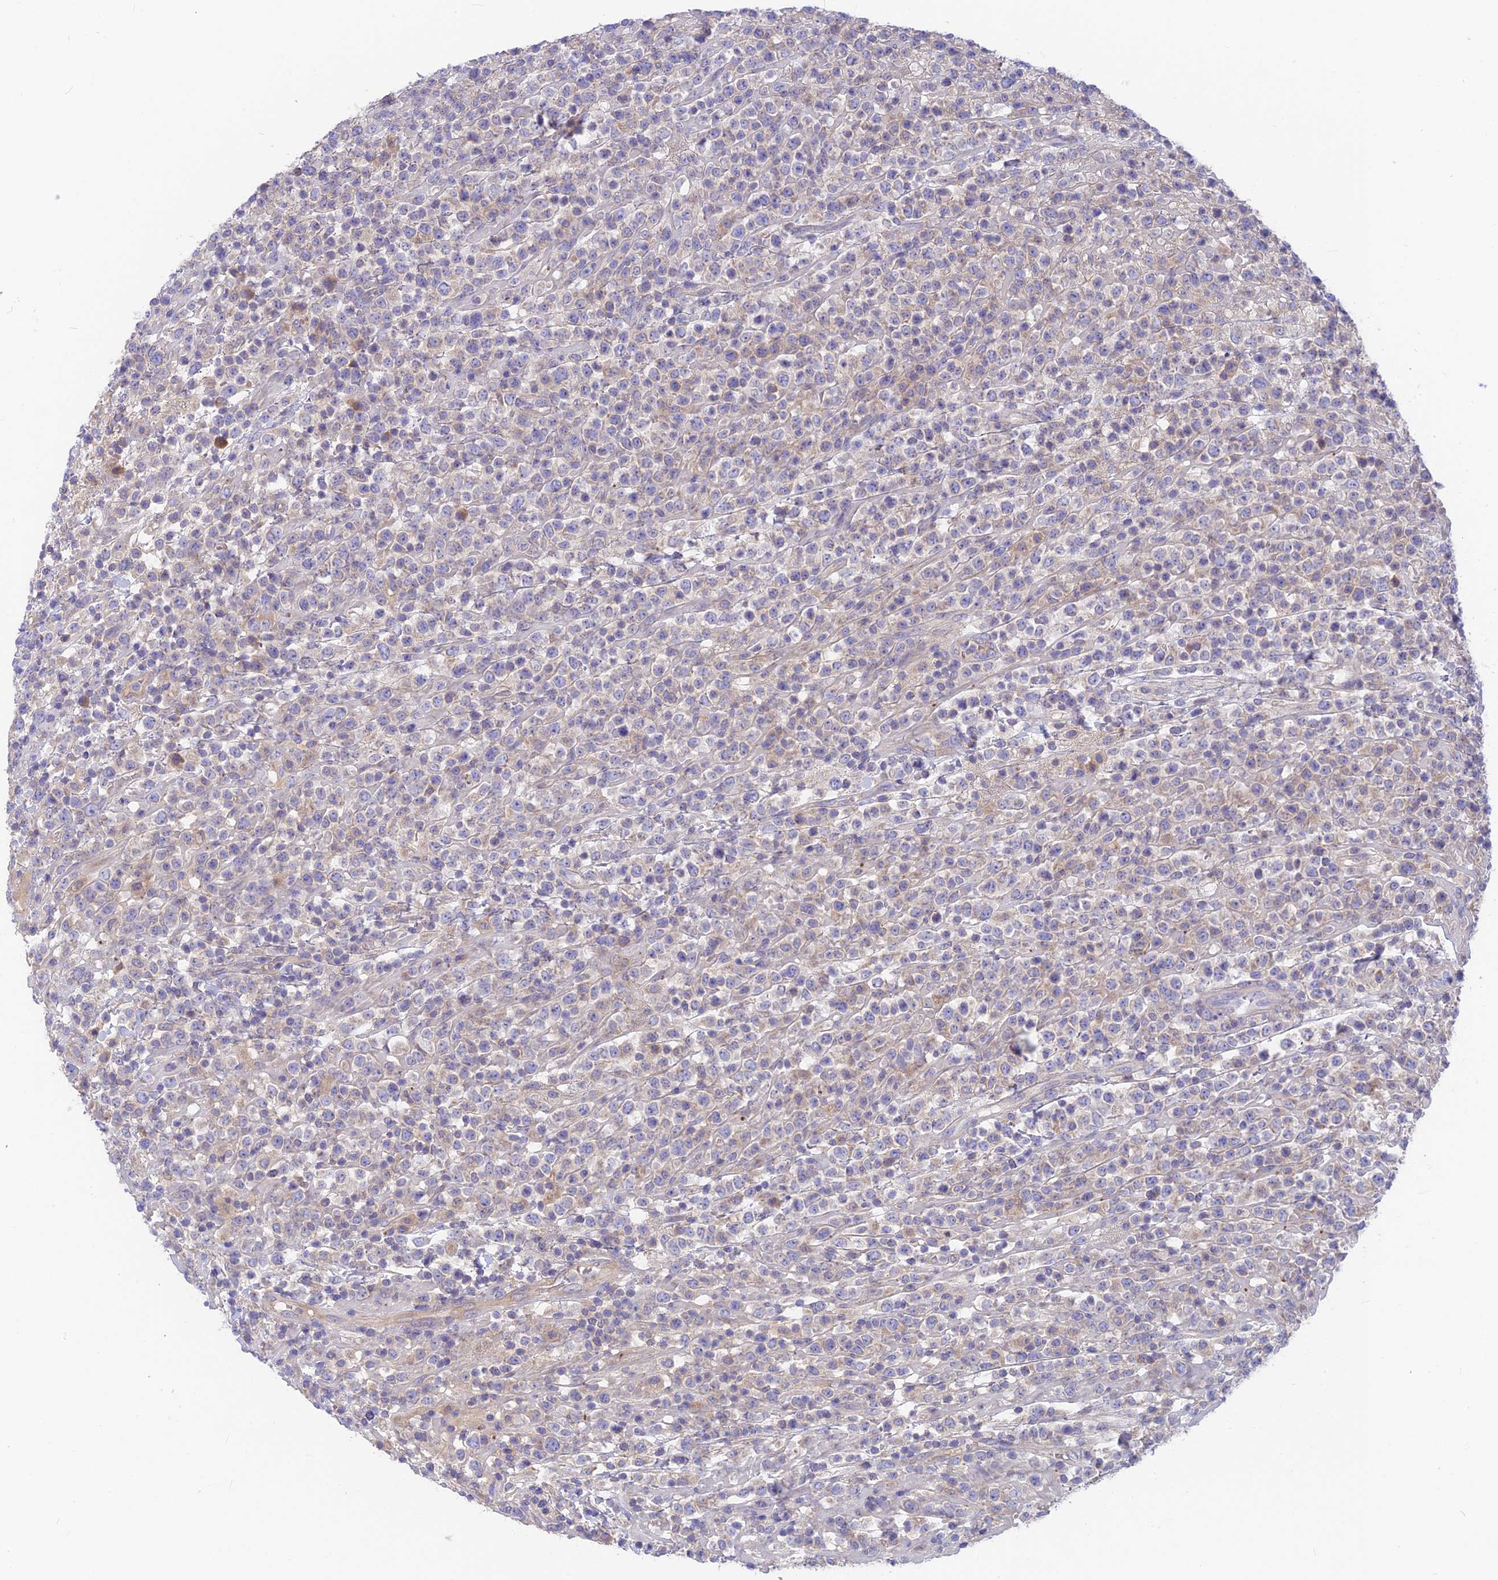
{"staining": {"intensity": "weak", "quantity": "<25%", "location": "cytoplasmic/membranous"}, "tissue": "lymphoma", "cell_type": "Tumor cells", "image_type": "cancer", "snomed": [{"axis": "morphology", "description": "Malignant lymphoma, non-Hodgkin's type, High grade"}, {"axis": "topography", "description": "Colon"}], "caption": "Protein analysis of high-grade malignant lymphoma, non-Hodgkin's type demonstrates no significant staining in tumor cells.", "gene": "PZP", "patient": {"sex": "female", "age": 53}}